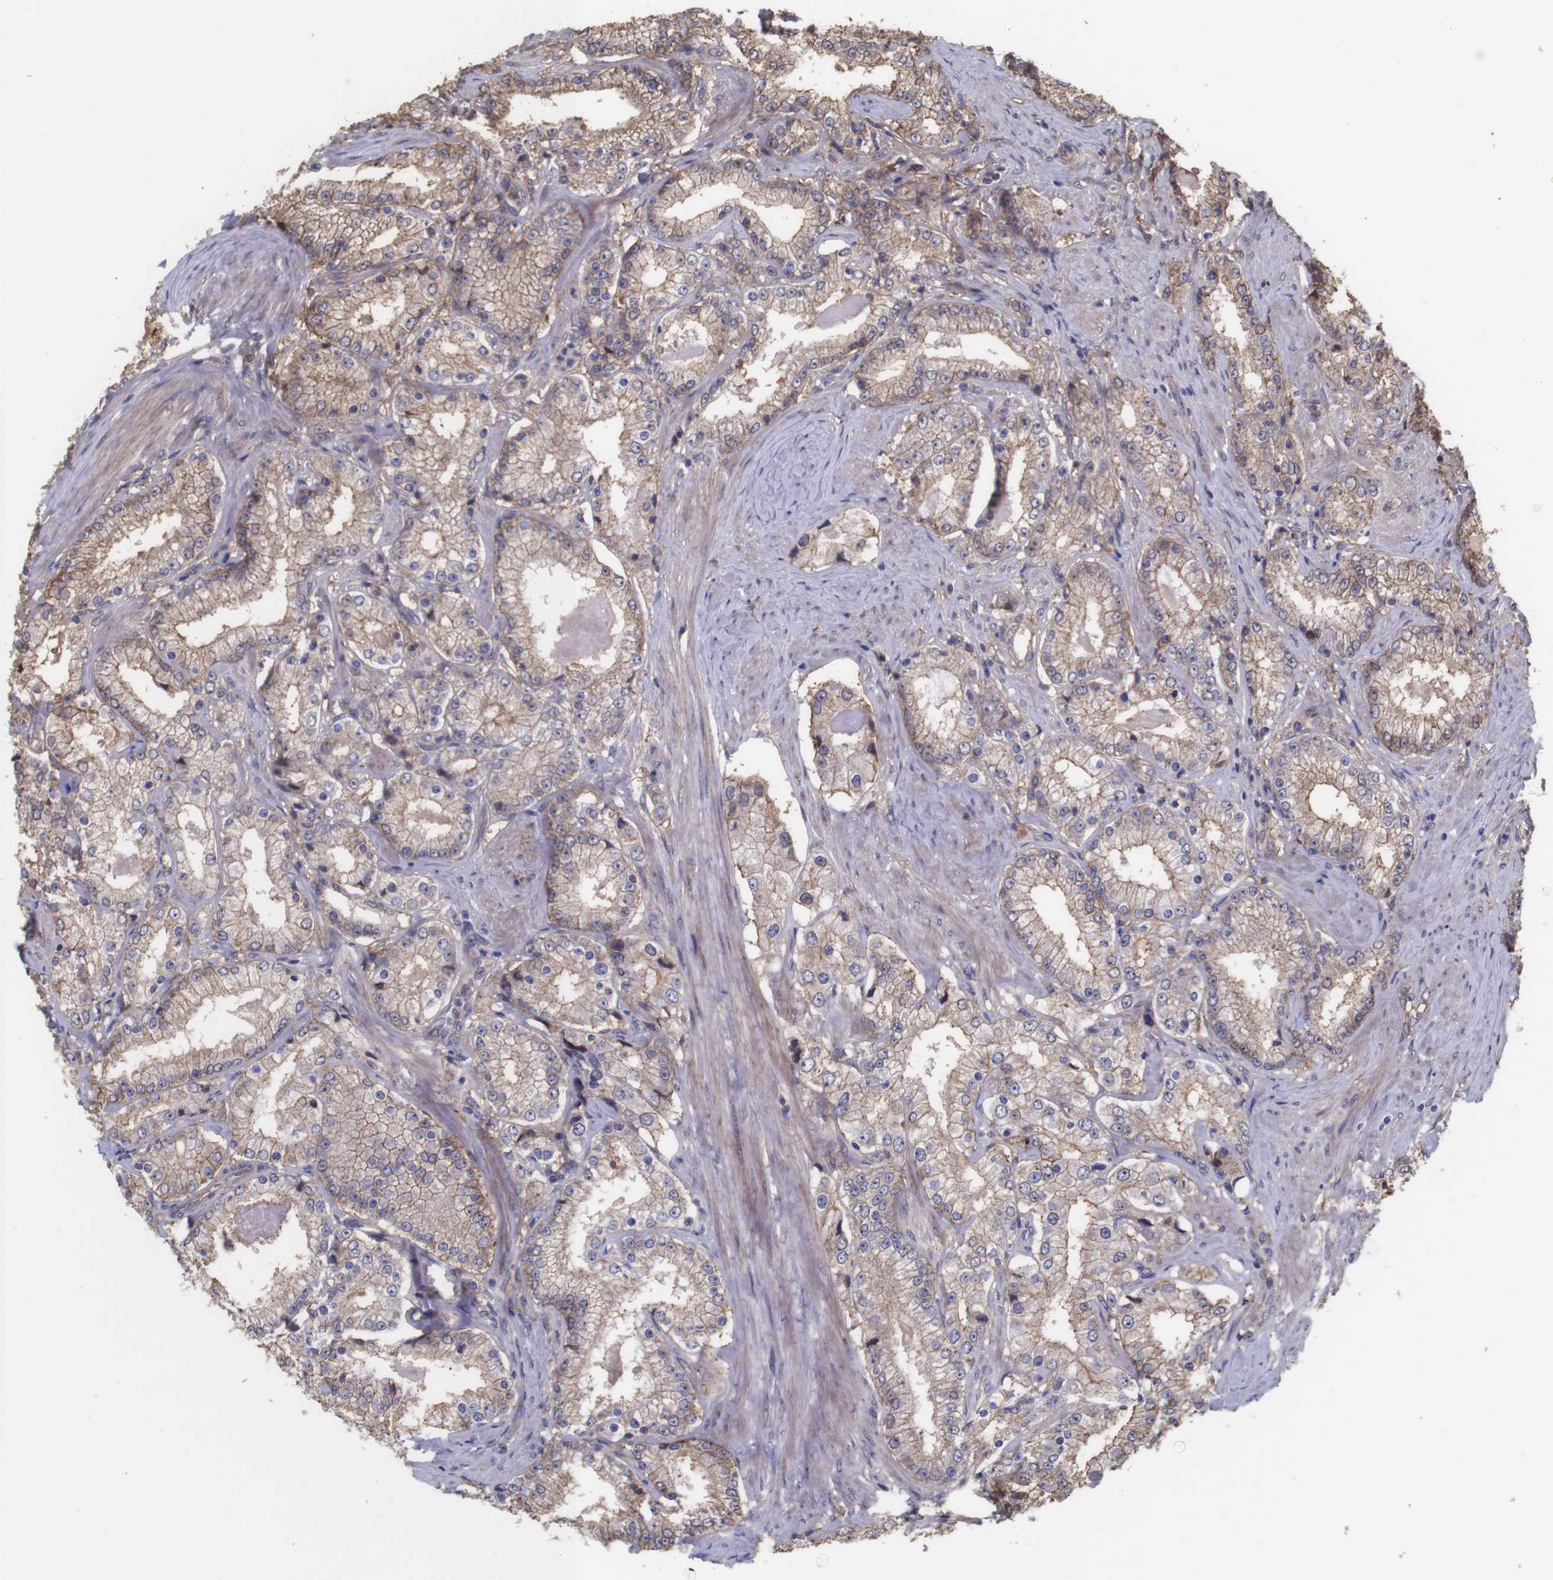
{"staining": {"intensity": "moderate", "quantity": "25%-75%", "location": "cytoplasmic/membranous"}, "tissue": "prostate cancer", "cell_type": "Tumor cells", "image_type": "cancer", "snomed": [{"axis": "morphology", "description": "Adenocarcinoma, Low grade"}, {"axis": "topography", "description": "Prostate"}], "caption": "Human prostate cancer (adenocarcinoma (low-grade)) stained with a protein marker shows moderate staining in tumor cells.", "gene": "ATP2B1", "patient": {"sex": "male", "age": 63}}